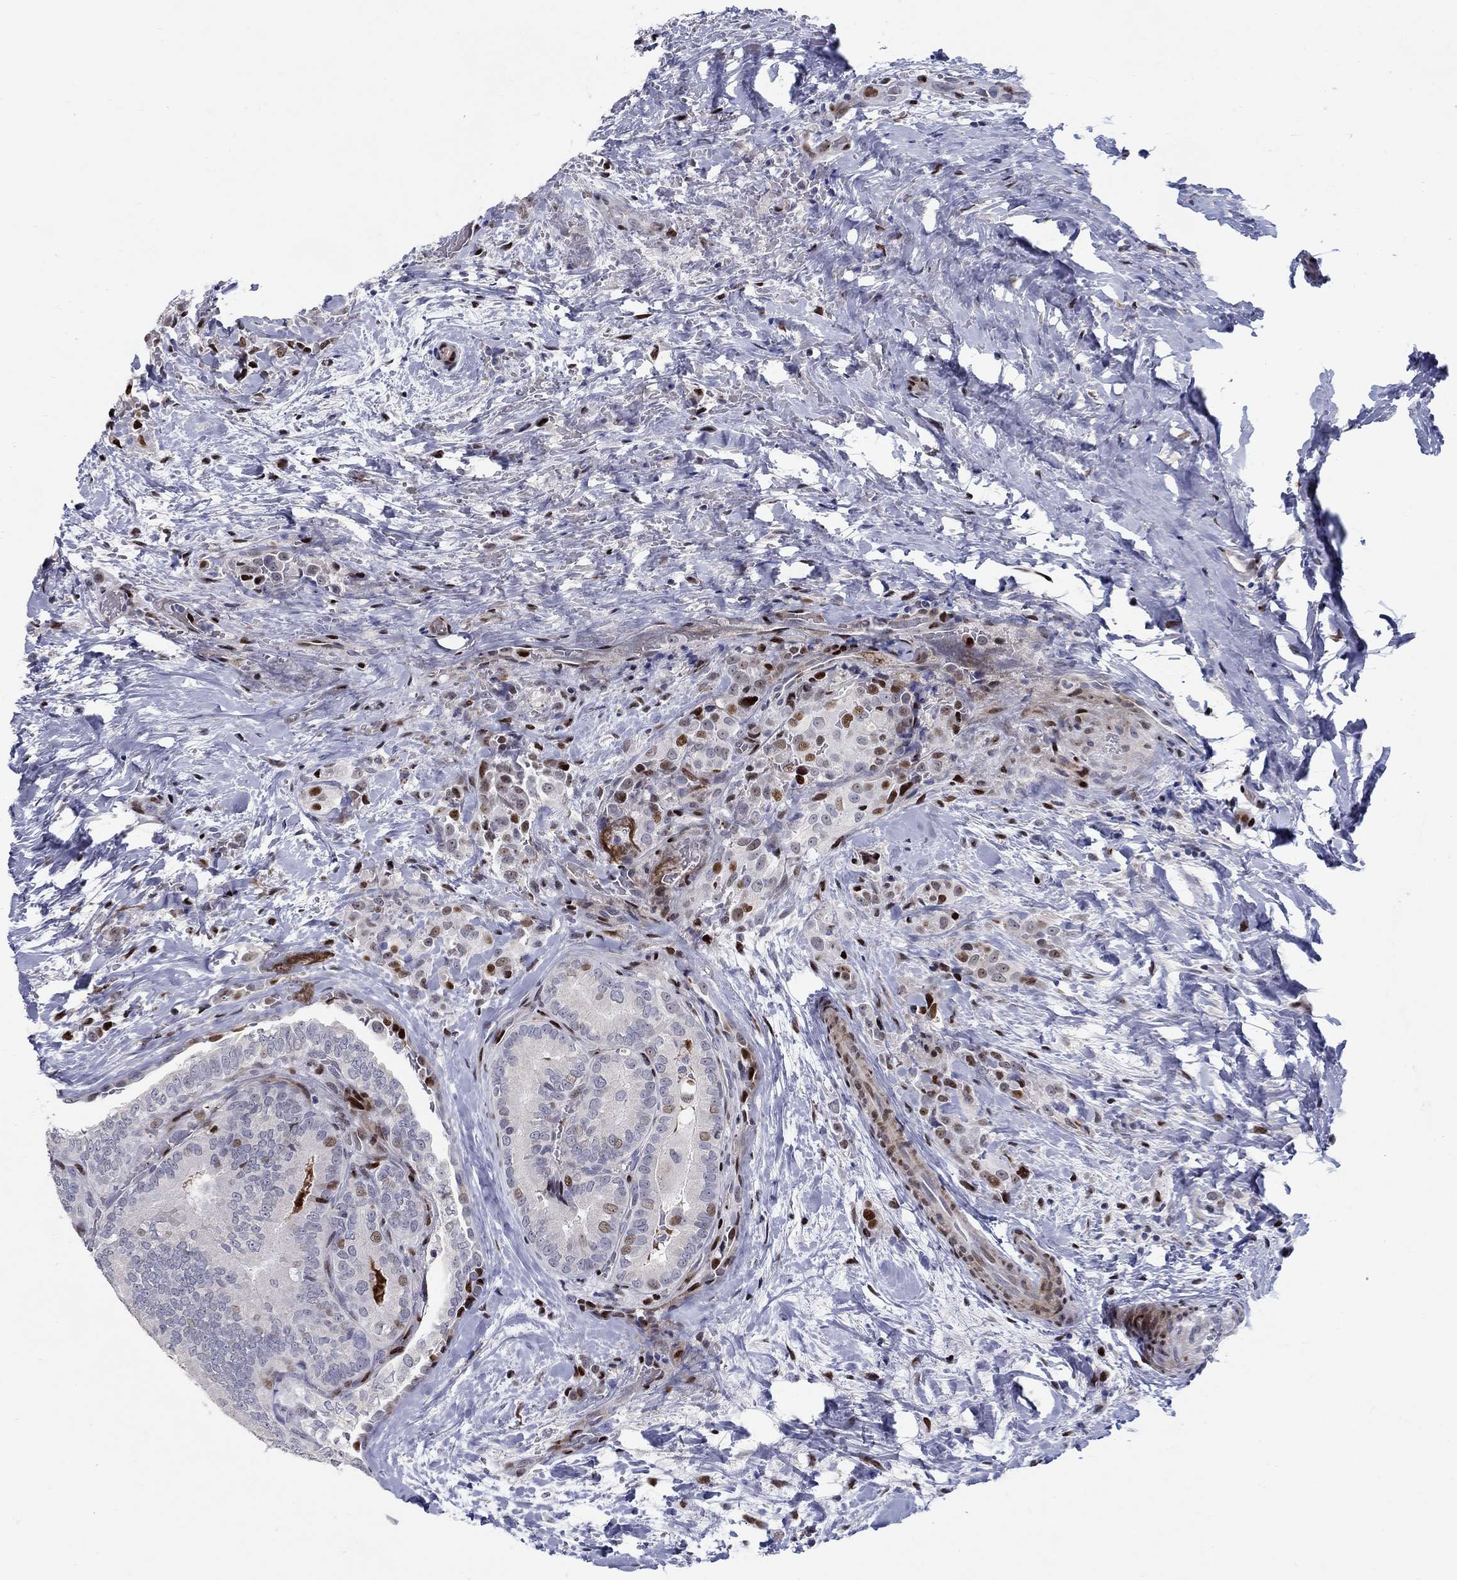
{"staining": {"intensity": "strong", "quantity": "<25%", "location": "nuclear"}, "tissue": "thyroid cancer", "cell_type": "Tumor cells", "image_type": "cancer", "snomed": [{"axis": "morphology", "description": "Papillary adenocarcinoma, NOS"}, {"axis": "topography", "description": "Thyroid gland"}], "caption": "Immunohistochemistry photomicrograph of neoplastic tissue: thyroid cancer stained using immunohistochemistry (IHC) reveals medium levels of strong protein expression localized specifically in the nuclear of tumor cells, appearing as a nuclear brown color.", "gene": "RAPGEF5", "patient": {"sex": "male", "age": 61}}